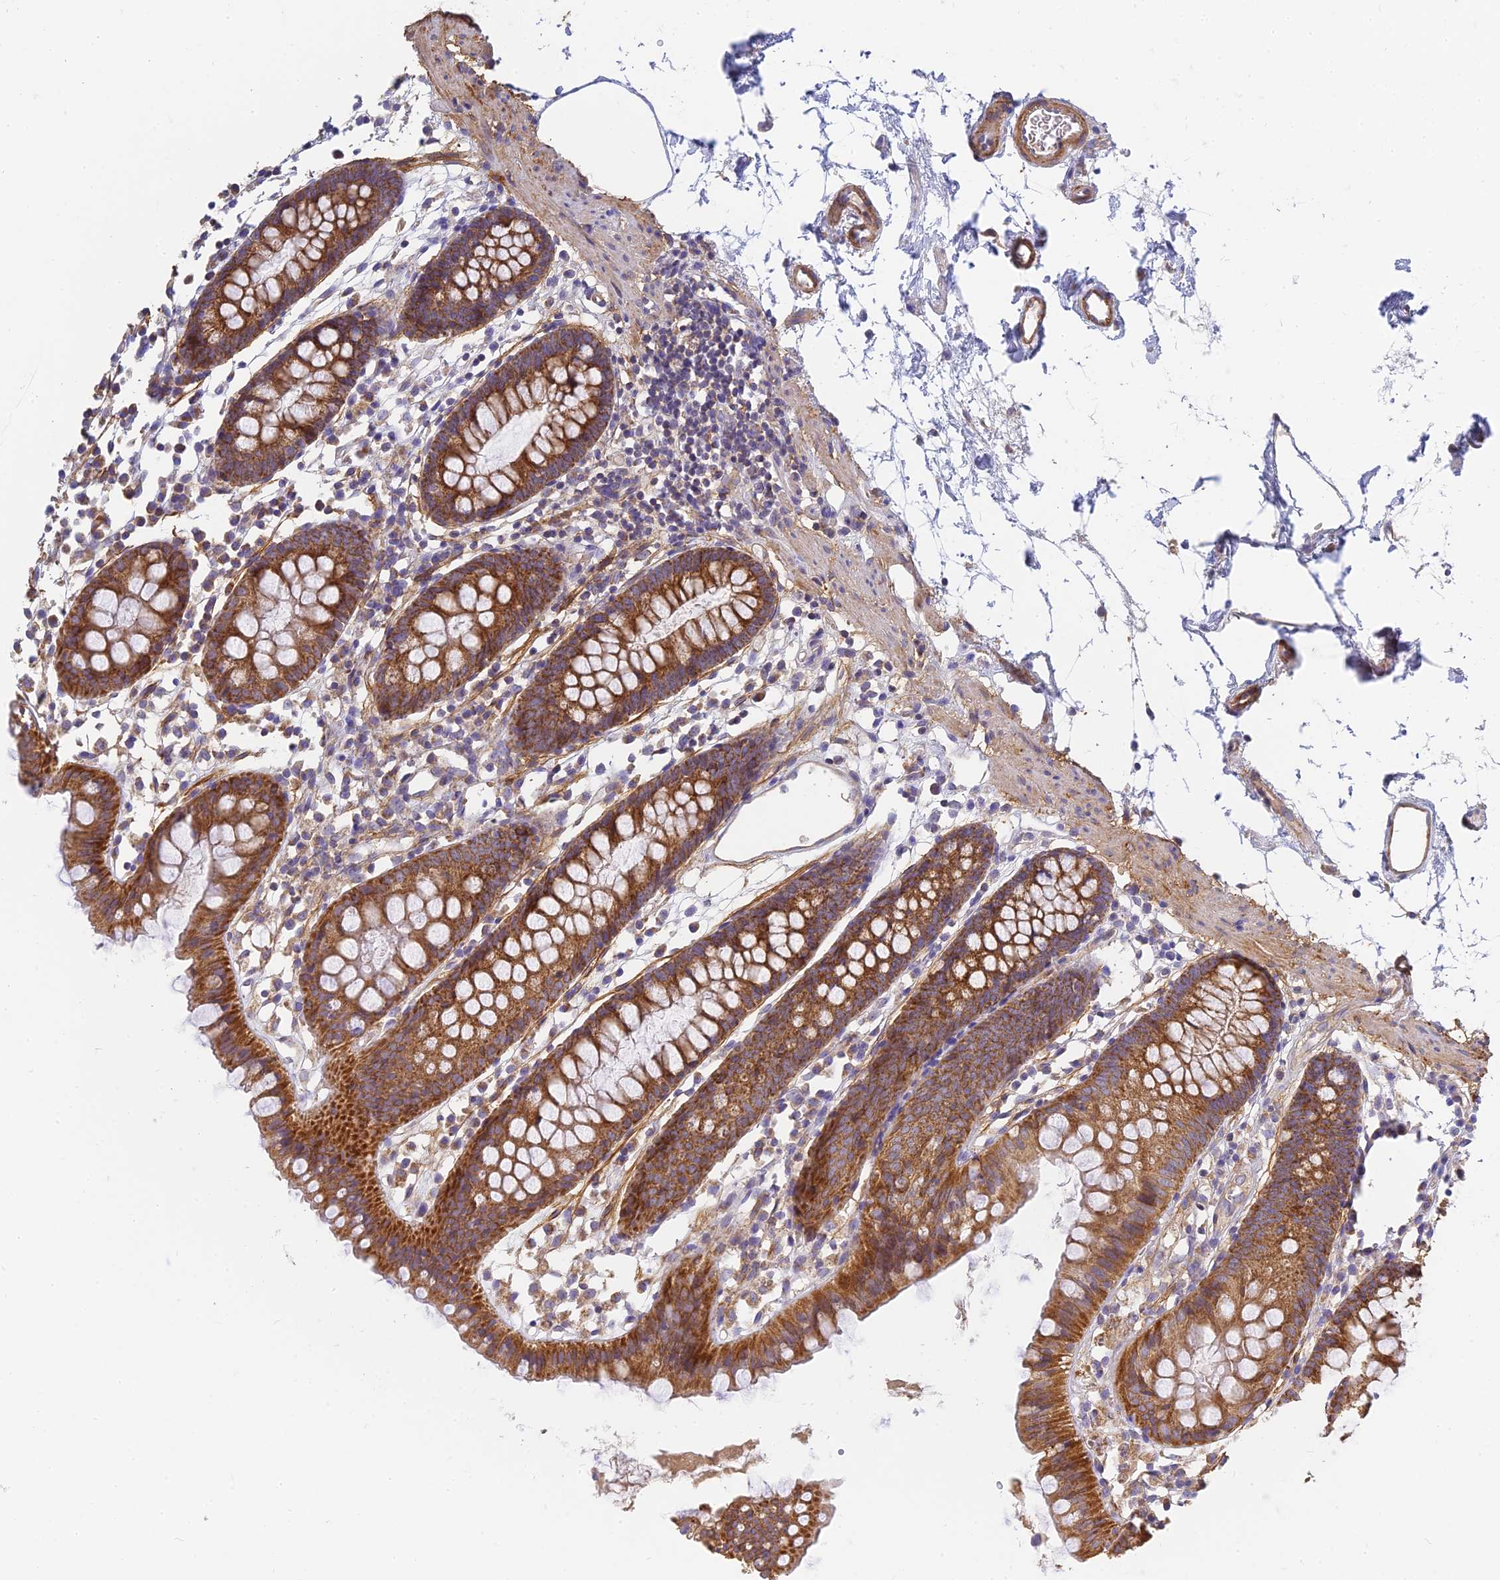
{"staining": {"intensity": "moderate", "quantity": ">75%", "location": "cytoplasmic/membranous"}, "tissue": "colon", "cell_type": "Endothelial cells", "image_type": "normal", "snomed": [{"axis": "morphology", "description": "Normal tissue, NOS"}, {"axis": "topography", "description": "Colon"}], "caption": "The micrograph demonstrates a brown stain indicating the presence of a protein in the cytoplasmic/membranous of endothelial cells in colon.", "gene": "MRPL15", "patient": {"sex": "female", "age": 84}}